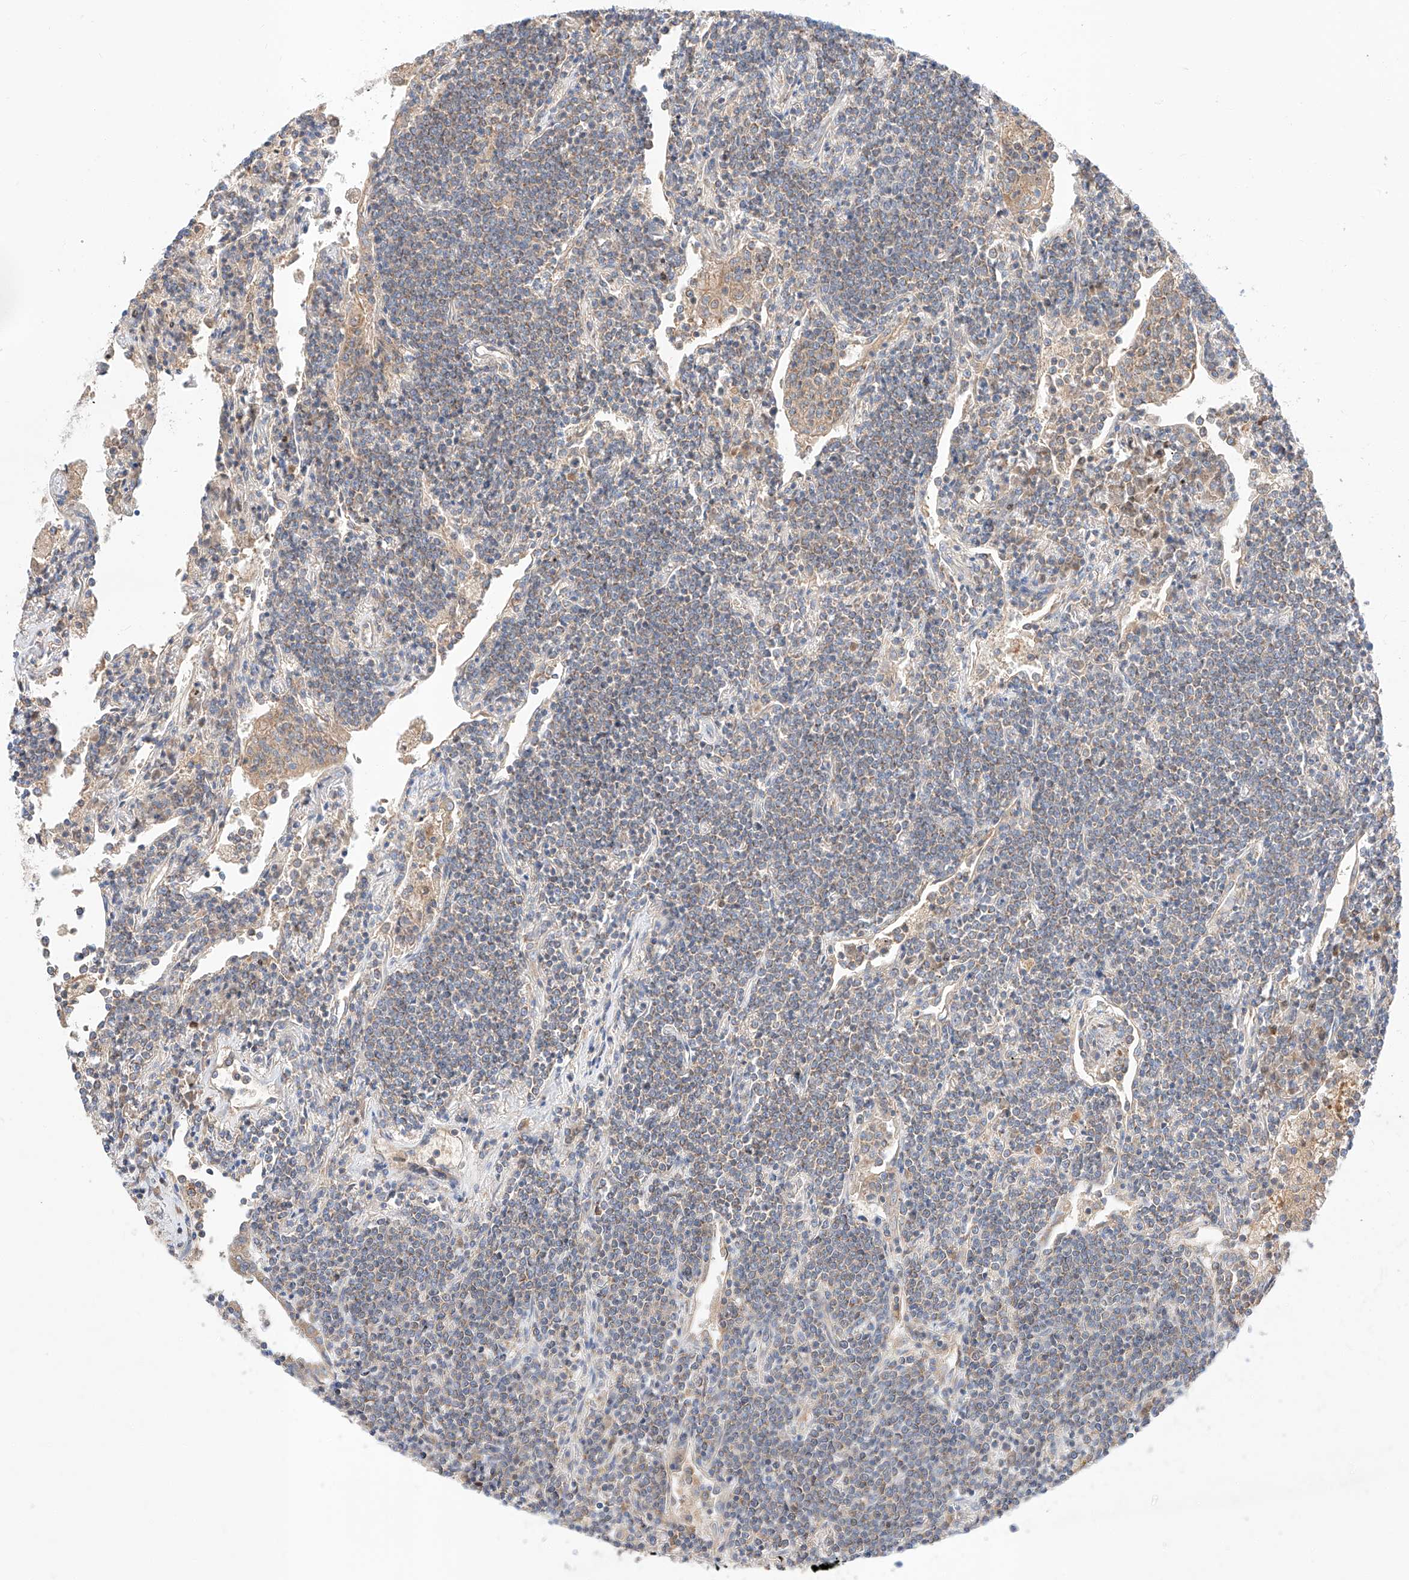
{"staining": {"intensity": "weak", "quantity": ">75%", "location": "cytoplasmic/membranous"}, "tissue": "lymphoma", "cell_type": "Tumor cells", "image_type": "cancer", "snomed": [{"axis": "morphology", "description": "Malignant lymphoma, non-Hodgkin's type, Low grade"}, {"axis": "topography", "description": "Lung"}], "caption": "This photomicrograph reveals malignant lymphoma, non-Hodgkin's type (low-grade) stained with immunohistochemistry (IHC) to label a protein in brown. The cytoplasmic/membranous of tumor cells show weak positivity for the protein. Nuclei are counter-stained blue.", "gene": "C6orf118", "patient": {"sex": "female", "age": 71}}